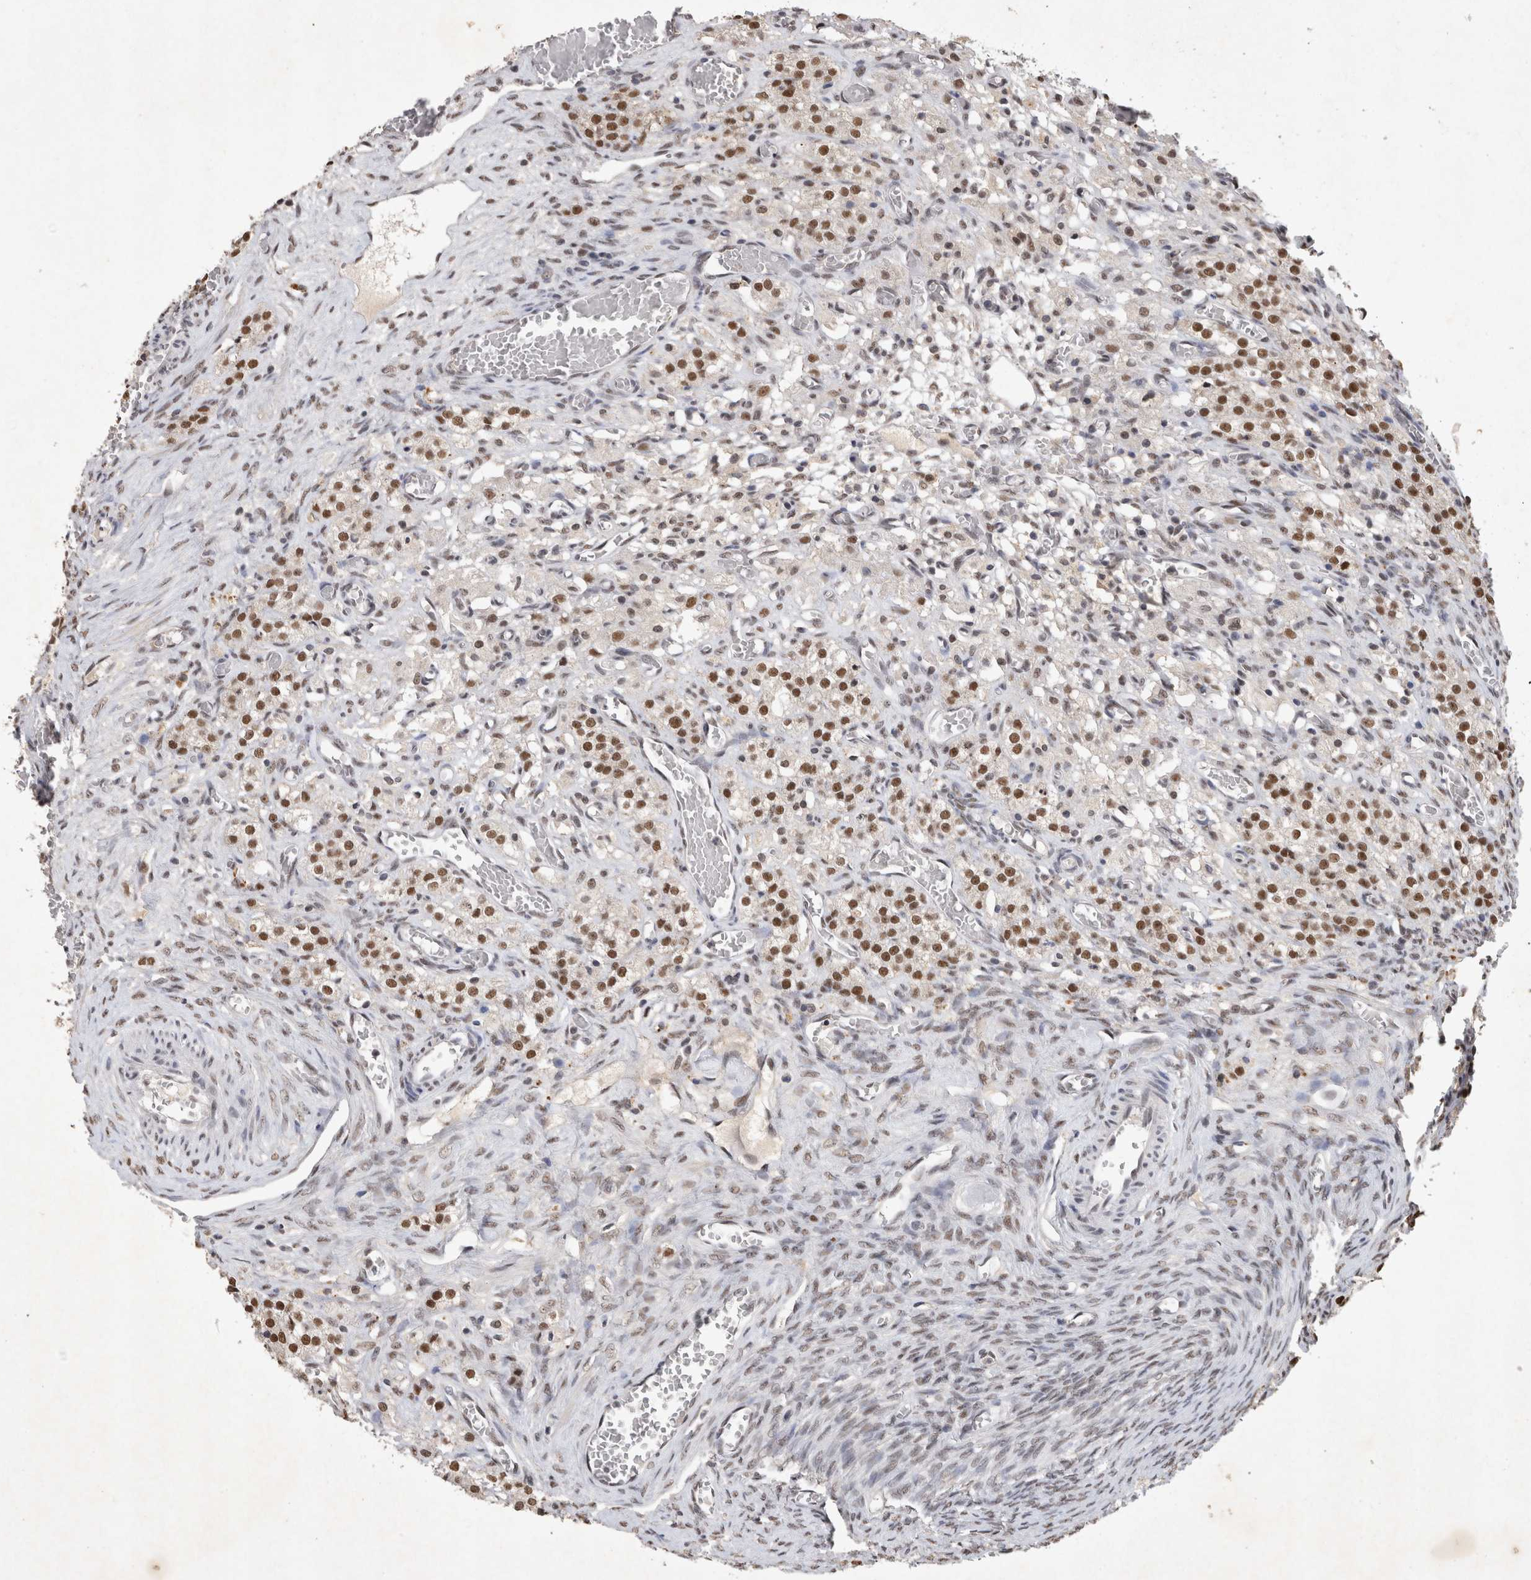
{"staining": {"intensity": "weak", "quantity": "<25%", "location": "nuclear"}, "tissue": "ovary", "cell_type": "Ovarian stroma cells", "image_type": "normal", "snomed": [{"axis": "morphology", "description": "Normal tissue, NOS"}, {"axis": "topography", "description": "Ovary"}], "caption": "DAB (3,3'-diaminobenzidine) immunohistochemical staining of normal human ovary demonstrates no significant positivity in ovarian stroma cells. (DAB immunohistochemistry (IHC), high magnification).", "gene": "XRCC5", "patient": {"sex": "female", "age": 27}}